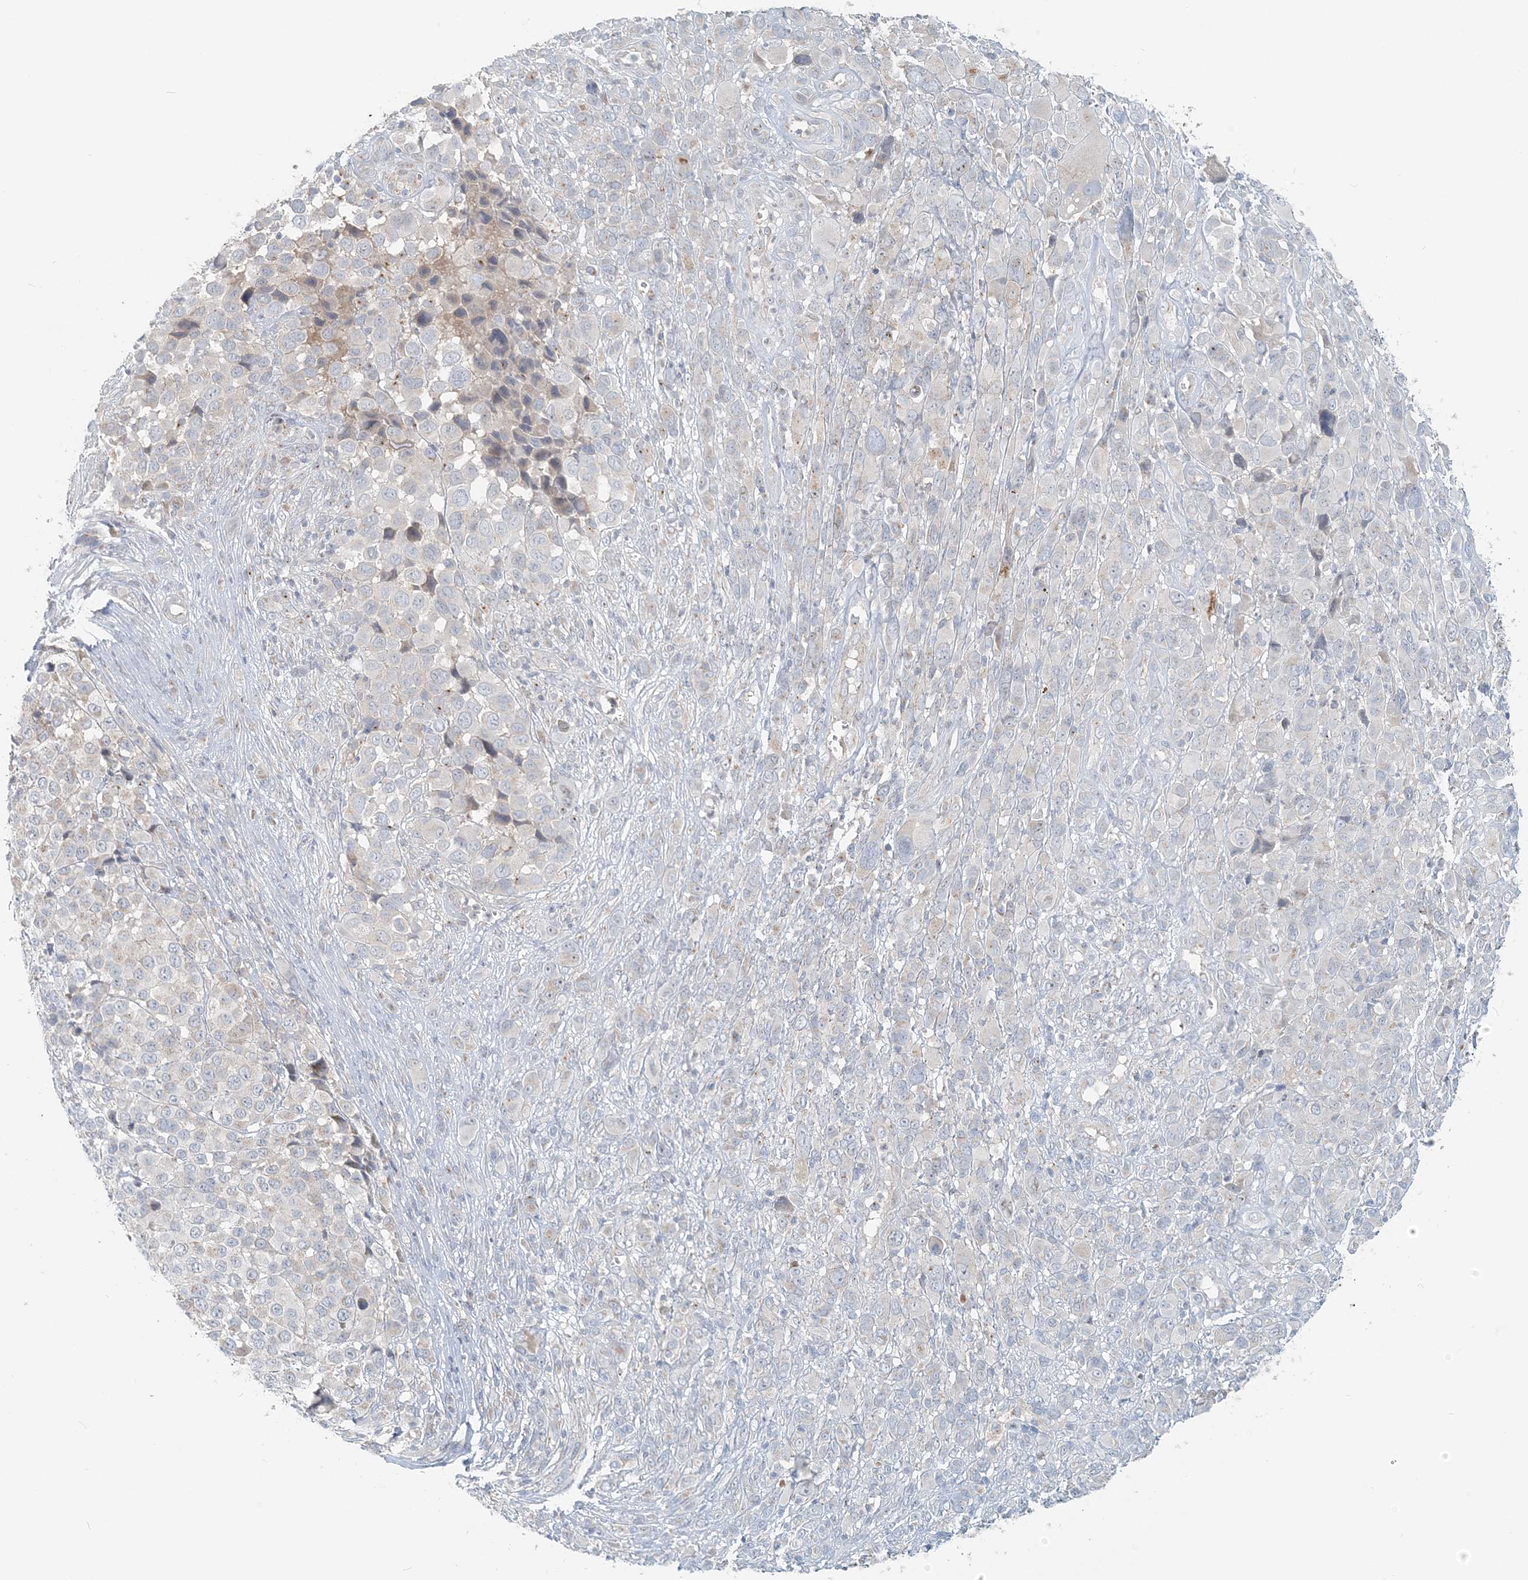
{"staining": {"intensity": "negative", "quantity": "none", "location": "none"}, "tissue": "melanoma", "cell_type": "Tumor cells", "image_type": "cancer", "snomed": [{"axis": "morphology", "description": "Malignant melanoma, NOS"}, {"axis": "topography", "description": "Skin of trunk"}], "caption": "Immunohistochemistry (IHC) image of human malignant melanoma stained for a protein (brown), which reveals no staining in tumor cells. (DAB (3,3'-diaminobenzidine) immunohistochemistry (IHC), high magnification).", "gene": "NAA11", "patient": {"sex": "male", "age": 71}}